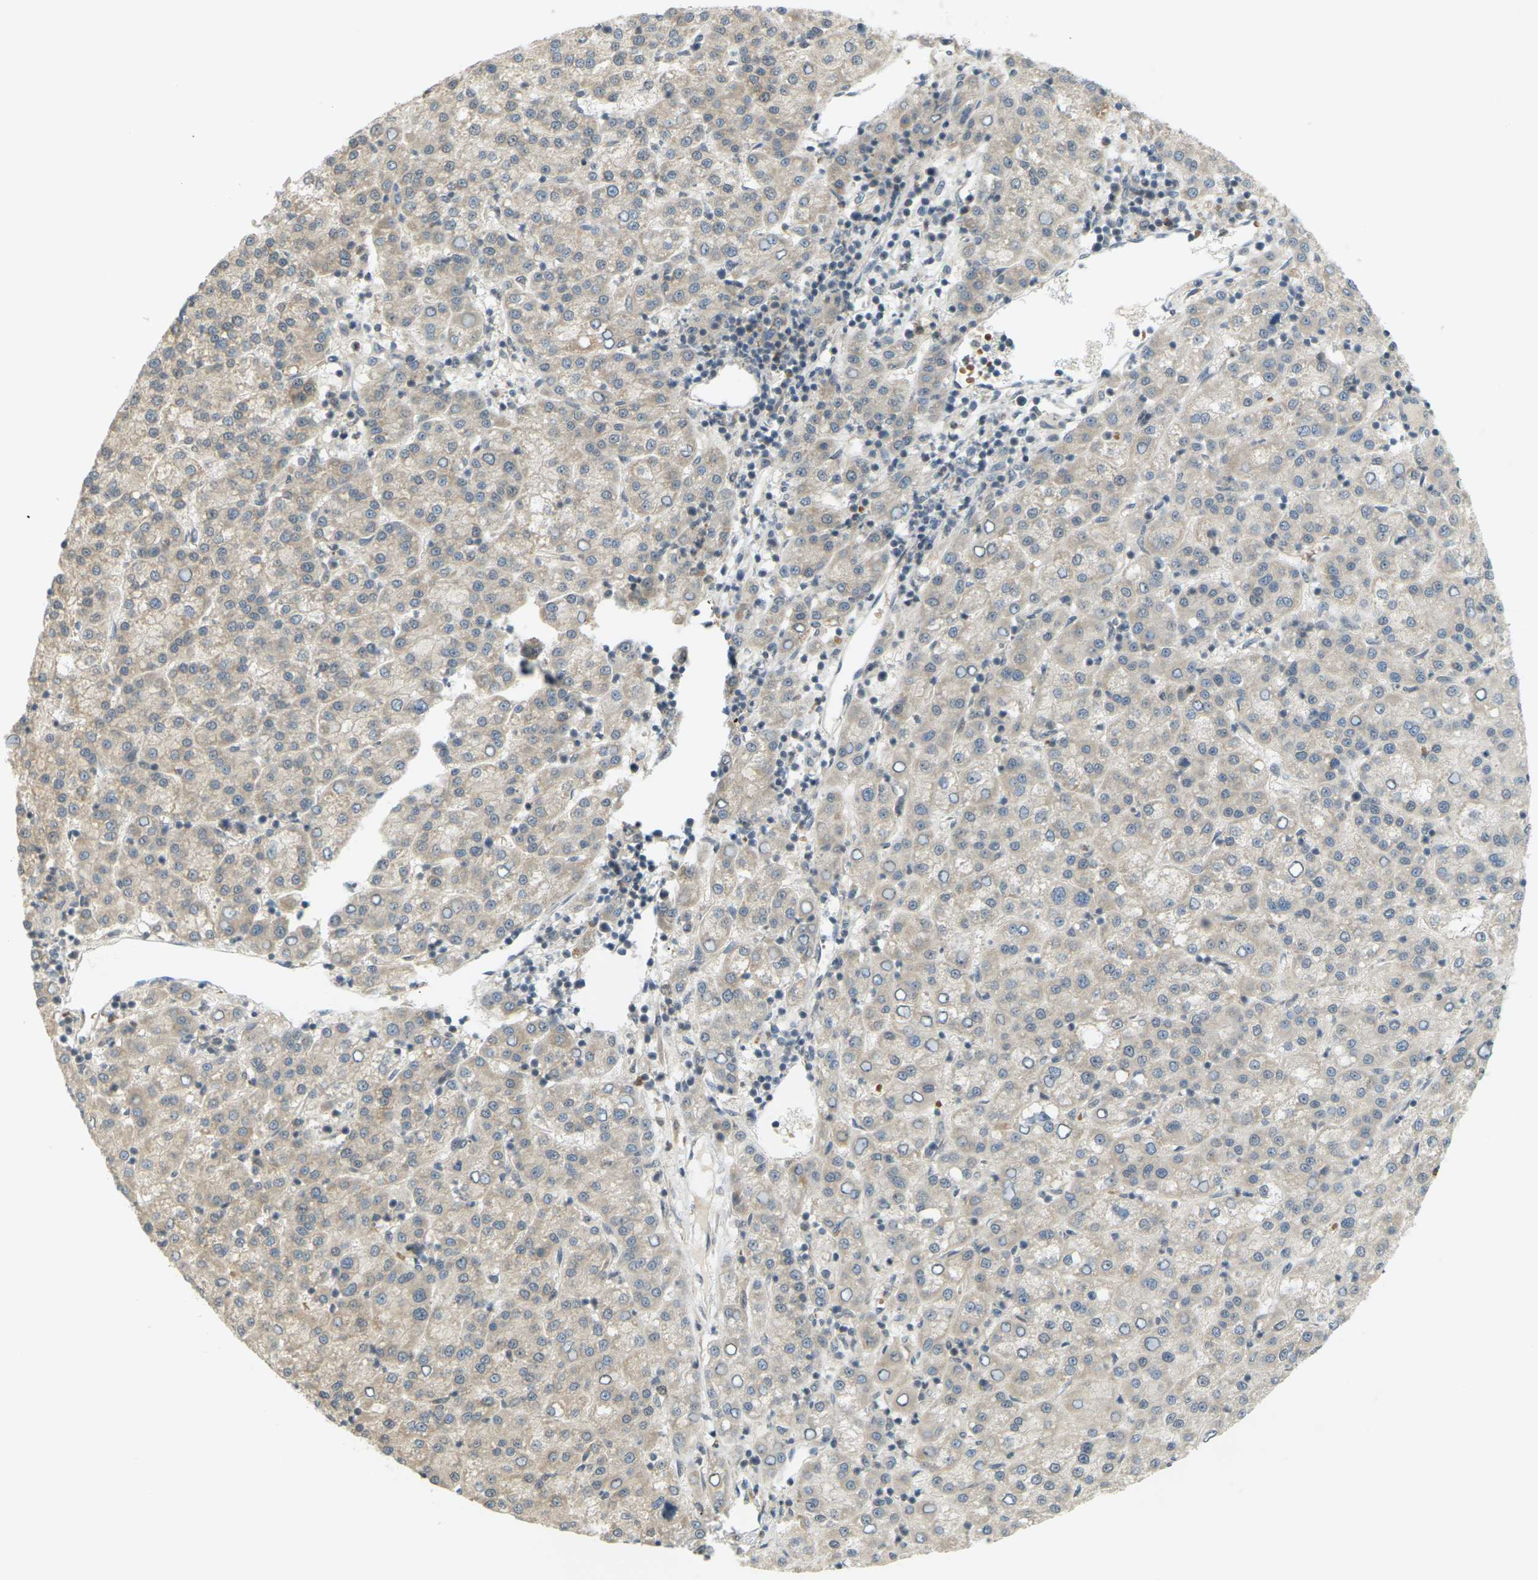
{"staining": {"intensity": "weak", "quantity": ">75%", "location": "cytoplasmic/membranous"}, "tissue": "liver cancer", "cell_type": "Tumor cells", "image_type": "cancer", "snomed": [{"axis": "morphology", "description": "Carcinoma, Hepatocellular, NOS"}, {"axis": "topography", "description": "Liver"}], "caption": "This histopathology image displays immunohistochemistry staining of human liver cancer, with low weak cytoplasmic/membranous expression in about >75% of tumor cells.", "gene": "SOCS6", "patient": {"sex": "female", "age": 58}}